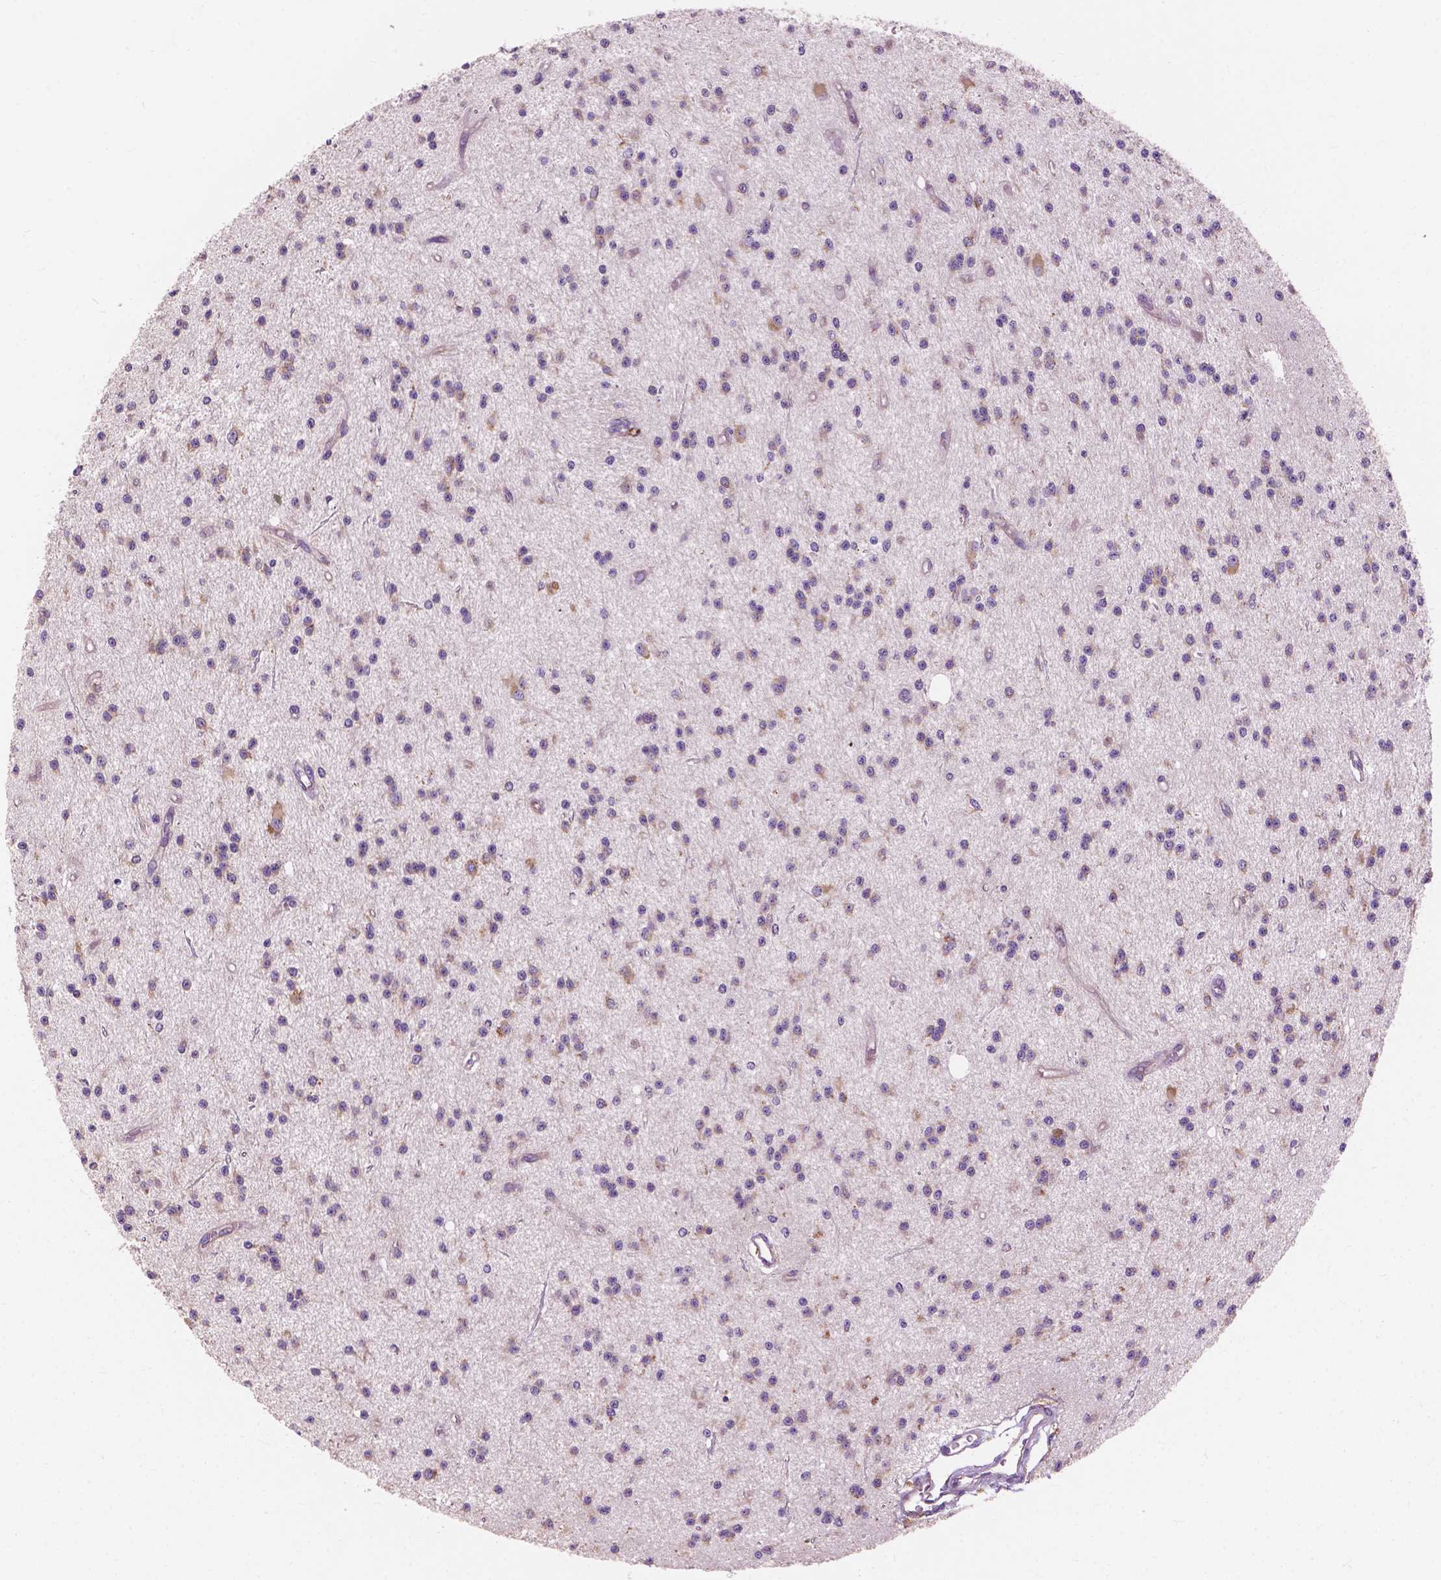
{"staining": {"intensity": "weak", "quantity": "25%-75%", "location": "cytoplasmic/membranous"}, "tissue": "glioma", "cell_type": "Tumor cells", "image_type": "cancer", "snomed": [{"axis": "morphology", "description": "Glioma, malignant, Low grade"}, {"axis": "topography", "description": "Brain"}], "caption": "Tumor cells show weak cytoplasmic/membranous staining in approximately 25%-75% of cells in glioma.", "gene": "RPL37A", "patient": {"sex": "male", "age": 27}}